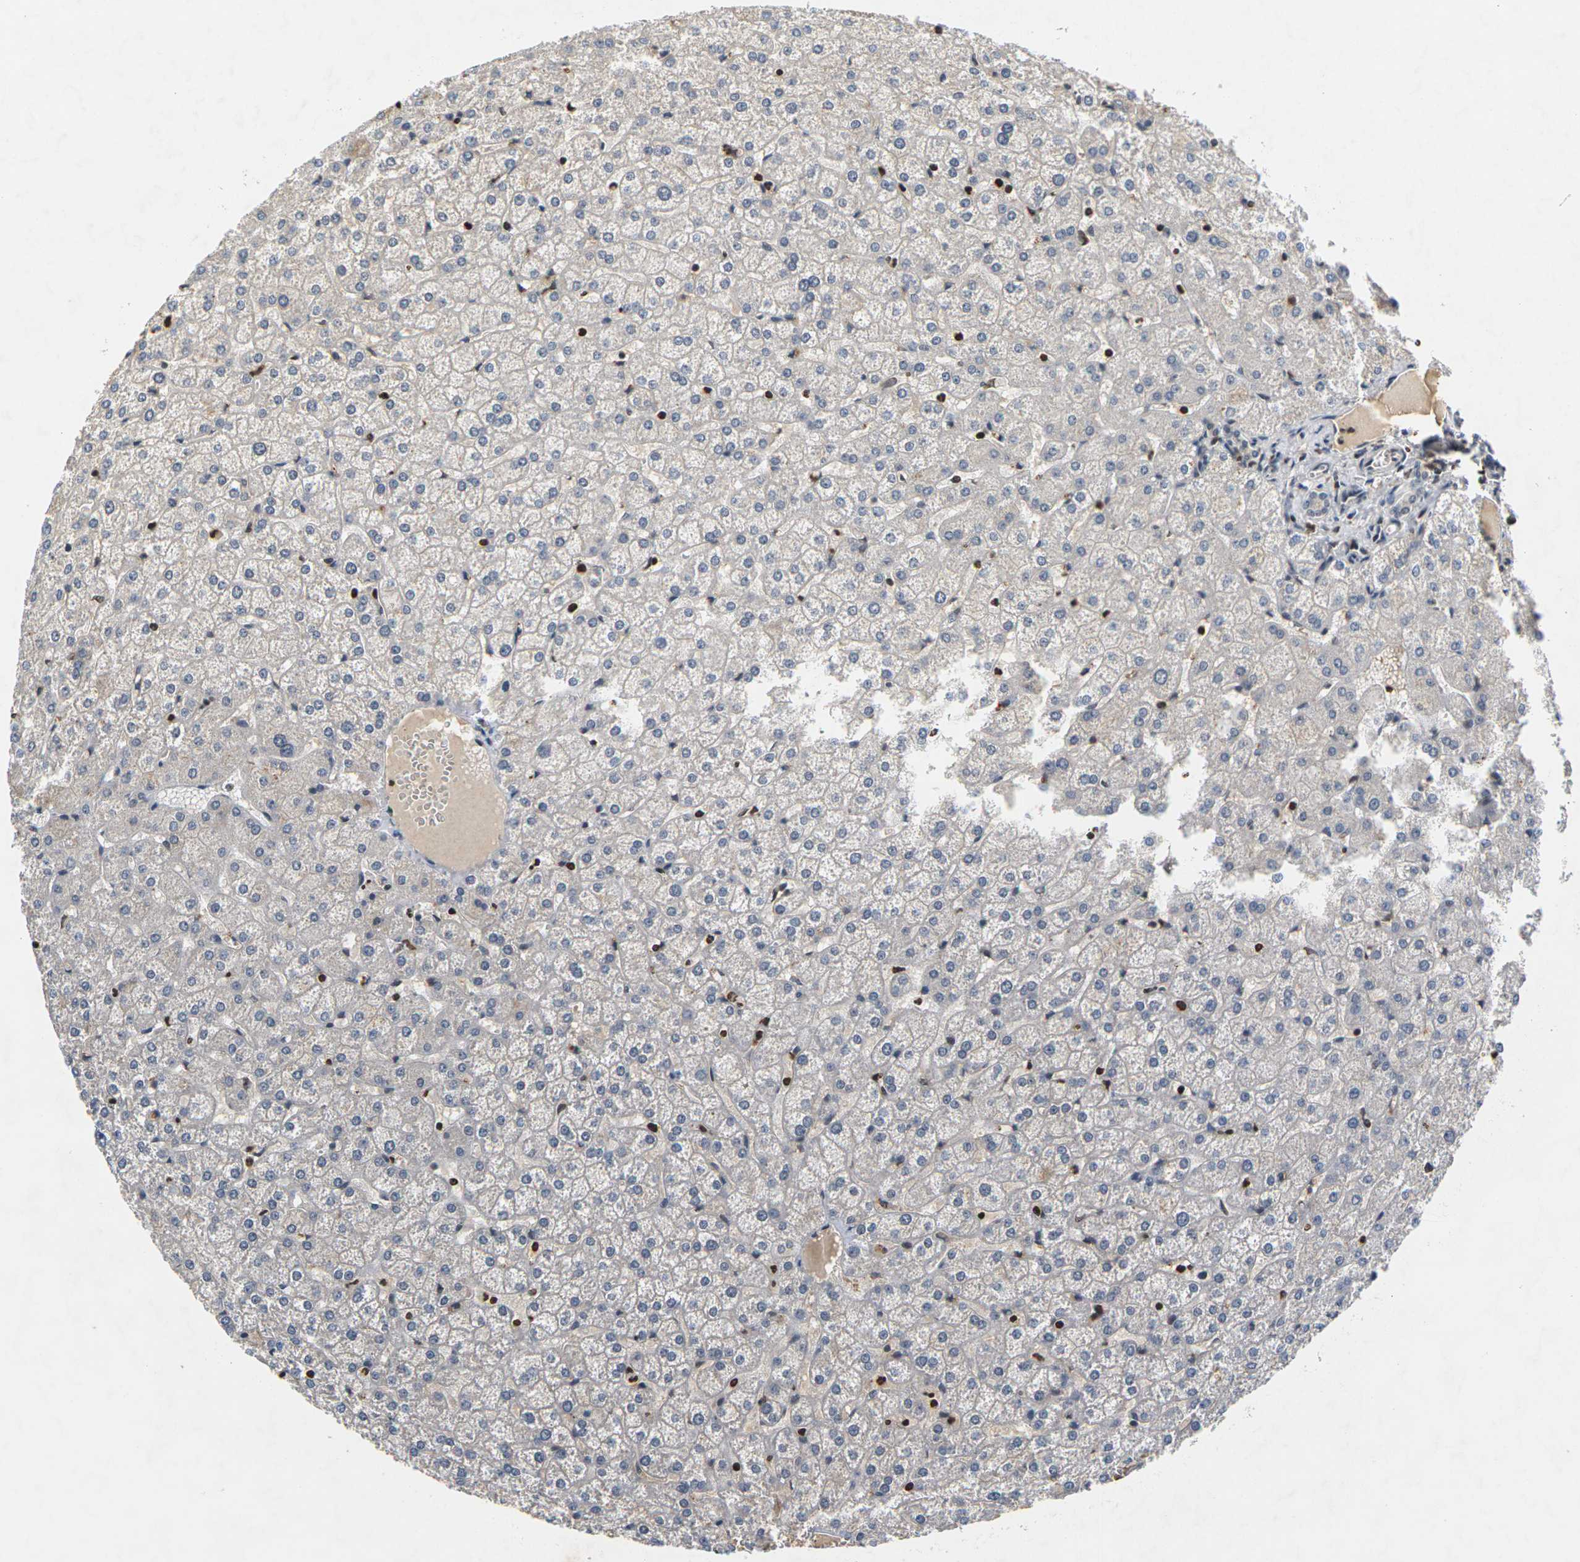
{"staining": {"intensity": "moderate", "quantity": "<25%", "location": "nuclear"}, "tissue": "liver", "cell_type": "Cholangiocytes", "image_type": "normal", "snomed": [{"axis": "morphology", "description": "Normal tissue, NOS"}, {"axis": "topography", "description": "Liver"}], "caption": "Liver stained for a protein (brown) displays moderate nuclear positive staining in approximately <25% of cholangiocytes.", "gene": "NELFA", "patient": {"sex": "female", "age": 32}}